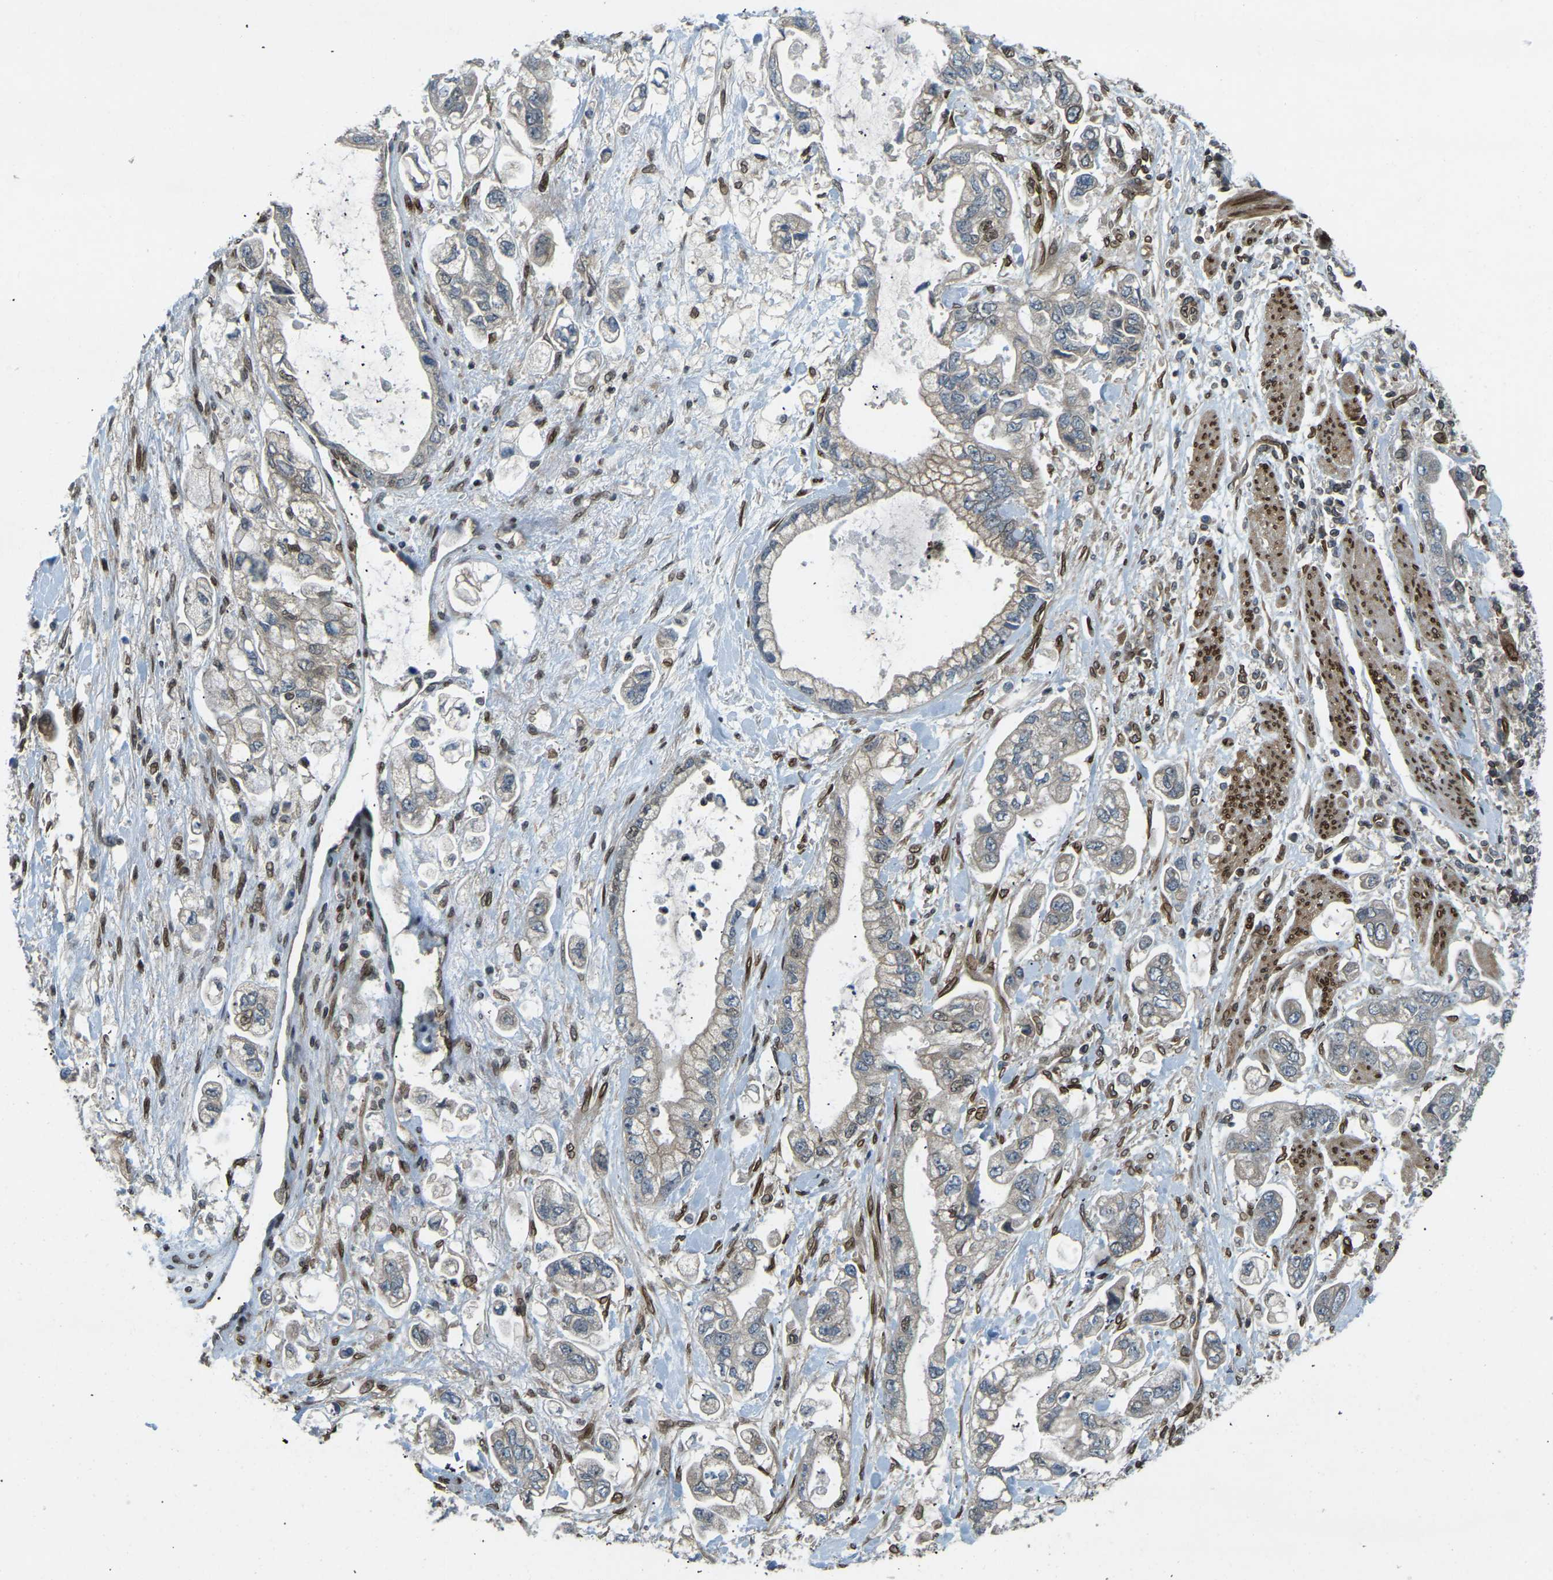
{"staining": {"intensity": "negative", "quantity": "none", "location": "none"}, "tissue": "stomach cancer", "cell_type": "Tumor cells", "image_type": "cancer", "snomed": [{"axis": "morphology", "description": "Normal tissue, NOS"}, {"axis": "morphology", "description": "Adenocarcinoma, NOS"}, {"axis": "topography", "description": "Stomach"}], "caption": "Immunohistochemical staining of adenocarcinoma (stomach) demonstrates no significant positivity in tumor cells.", "gene": "SYNE1", "patient": {"sex": "male", "age": 62}}